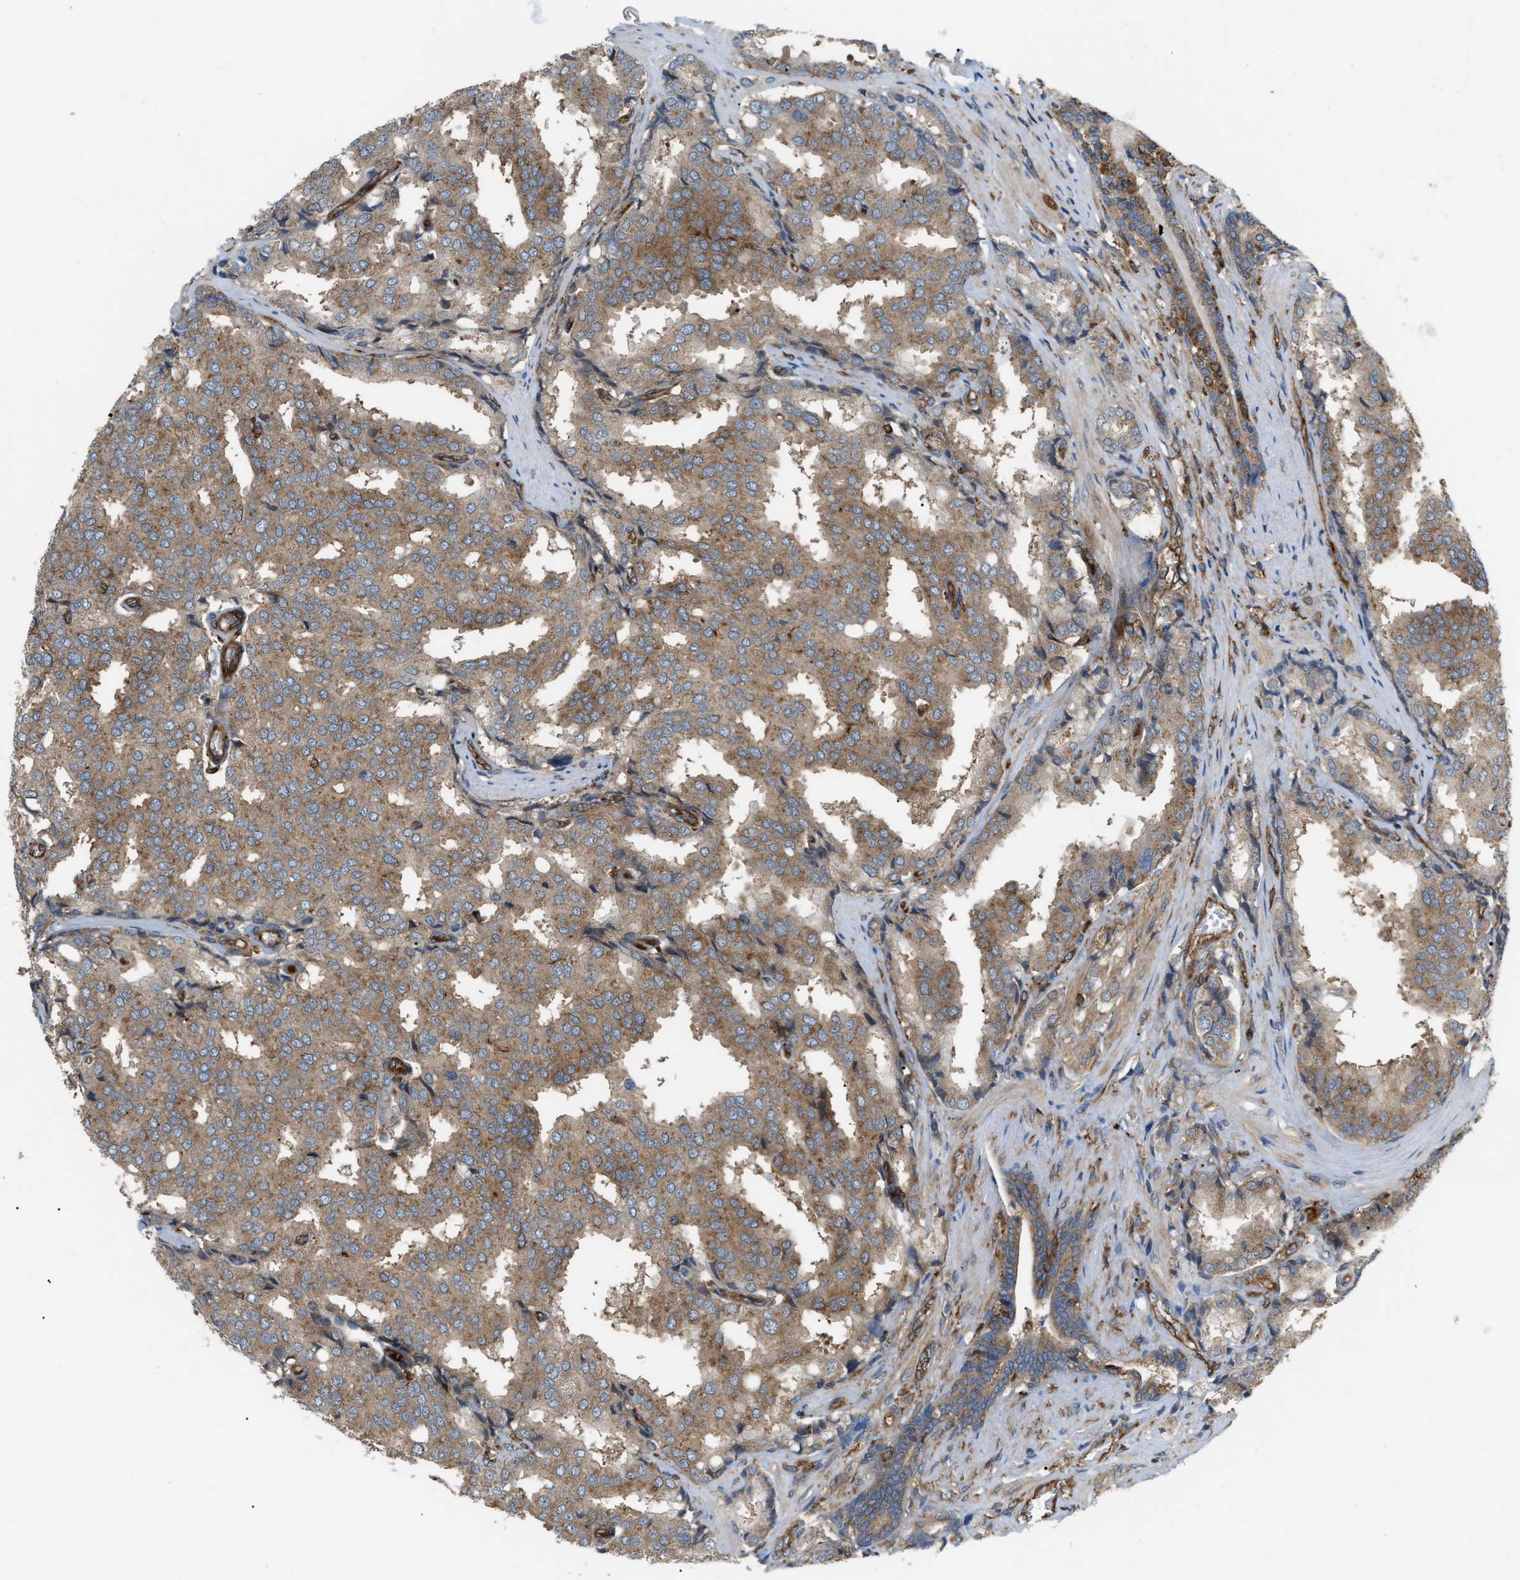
{"staining": {"intensity": "moderate", "quantity": ">75%", "location": "cytoplasmic/membranous"}, "tissue": "prostate cancer", "cell_type": "Tumor cells", "image_type": "cancer", "snomed": [{"axis": "morphology", "description": "Adenocarcinoma, High grade"}, {"axis": "topography", "description": "Prostate"}], "caption": "An immunohistochemistry (IHC) histopathology image of neoplastic tissue is shown. Protein staining in brown shows moderate cytoplasmic/membranous positivity in prostate cancer (high-grade adenocarcinoma) within tumor cells. (Stains: DAB in brown, nuclei in blue, Microscopy: brightfield microscopy at high magnification).", "gene": "PICALM", "patient": {"sex": "male", "age": 50}}